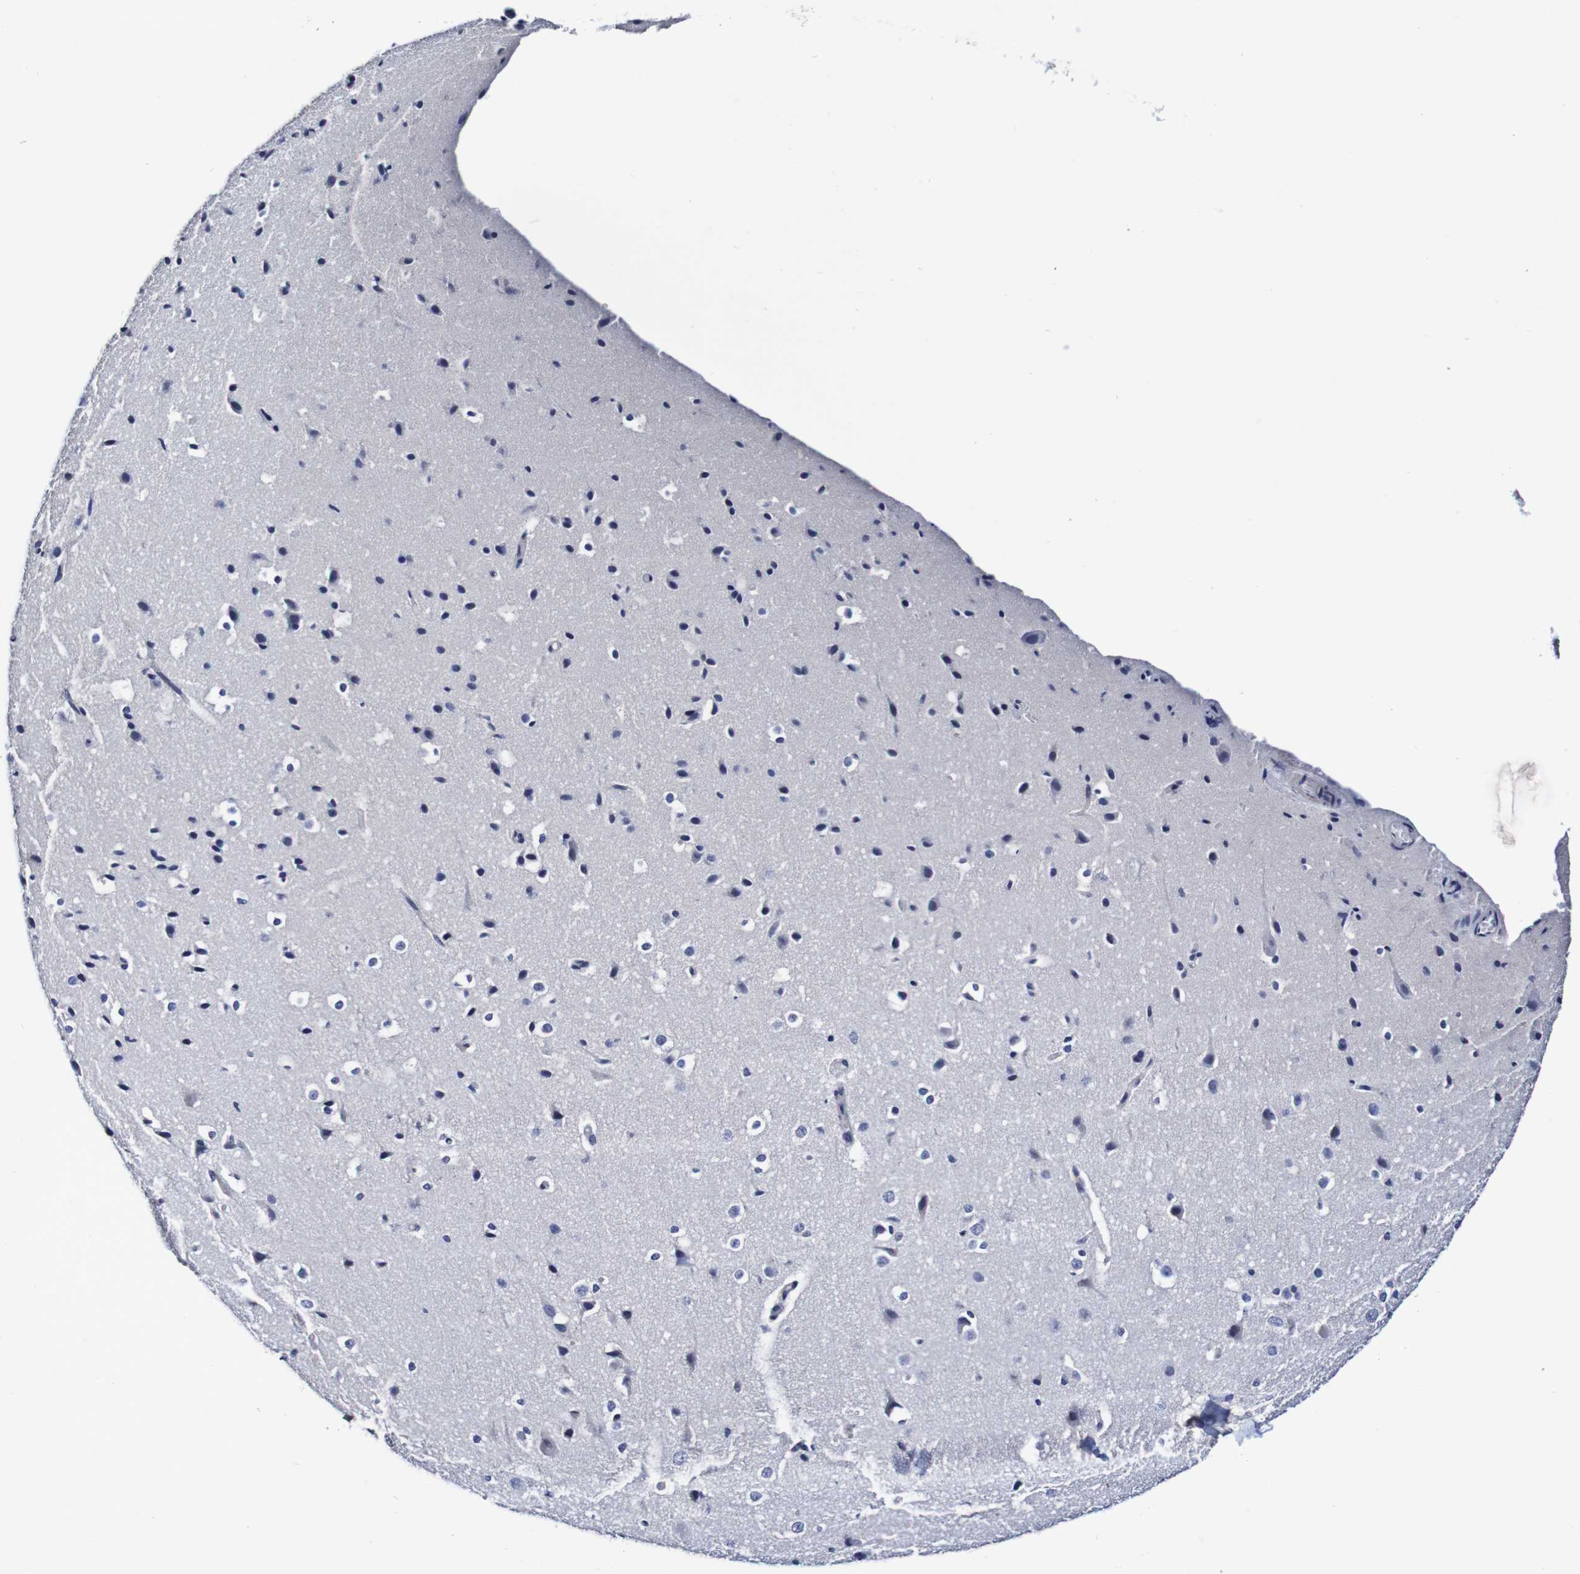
{"staining": {"intensity": "negative", "quantity": "none", "location": "none"}, "tissue": "cerebral cortex", "cell_type": "Endothelial cells", "image_type": "normal", "snomed": [{"axis": "morphology", "description": "Normal tissue, NOS"}, {"axis": "morphology", "description": "Developmental malformation"}, {"axis": "topography", "description": "Cerebral cortex"}], "caption": "Human cerebral cortex stained for a protein using immunohistochemistry (IHC) demonstrates no positivity in endothelial cells.", "gene": "ACVR1C", "patient": {"sex": "female", "age": 30}}